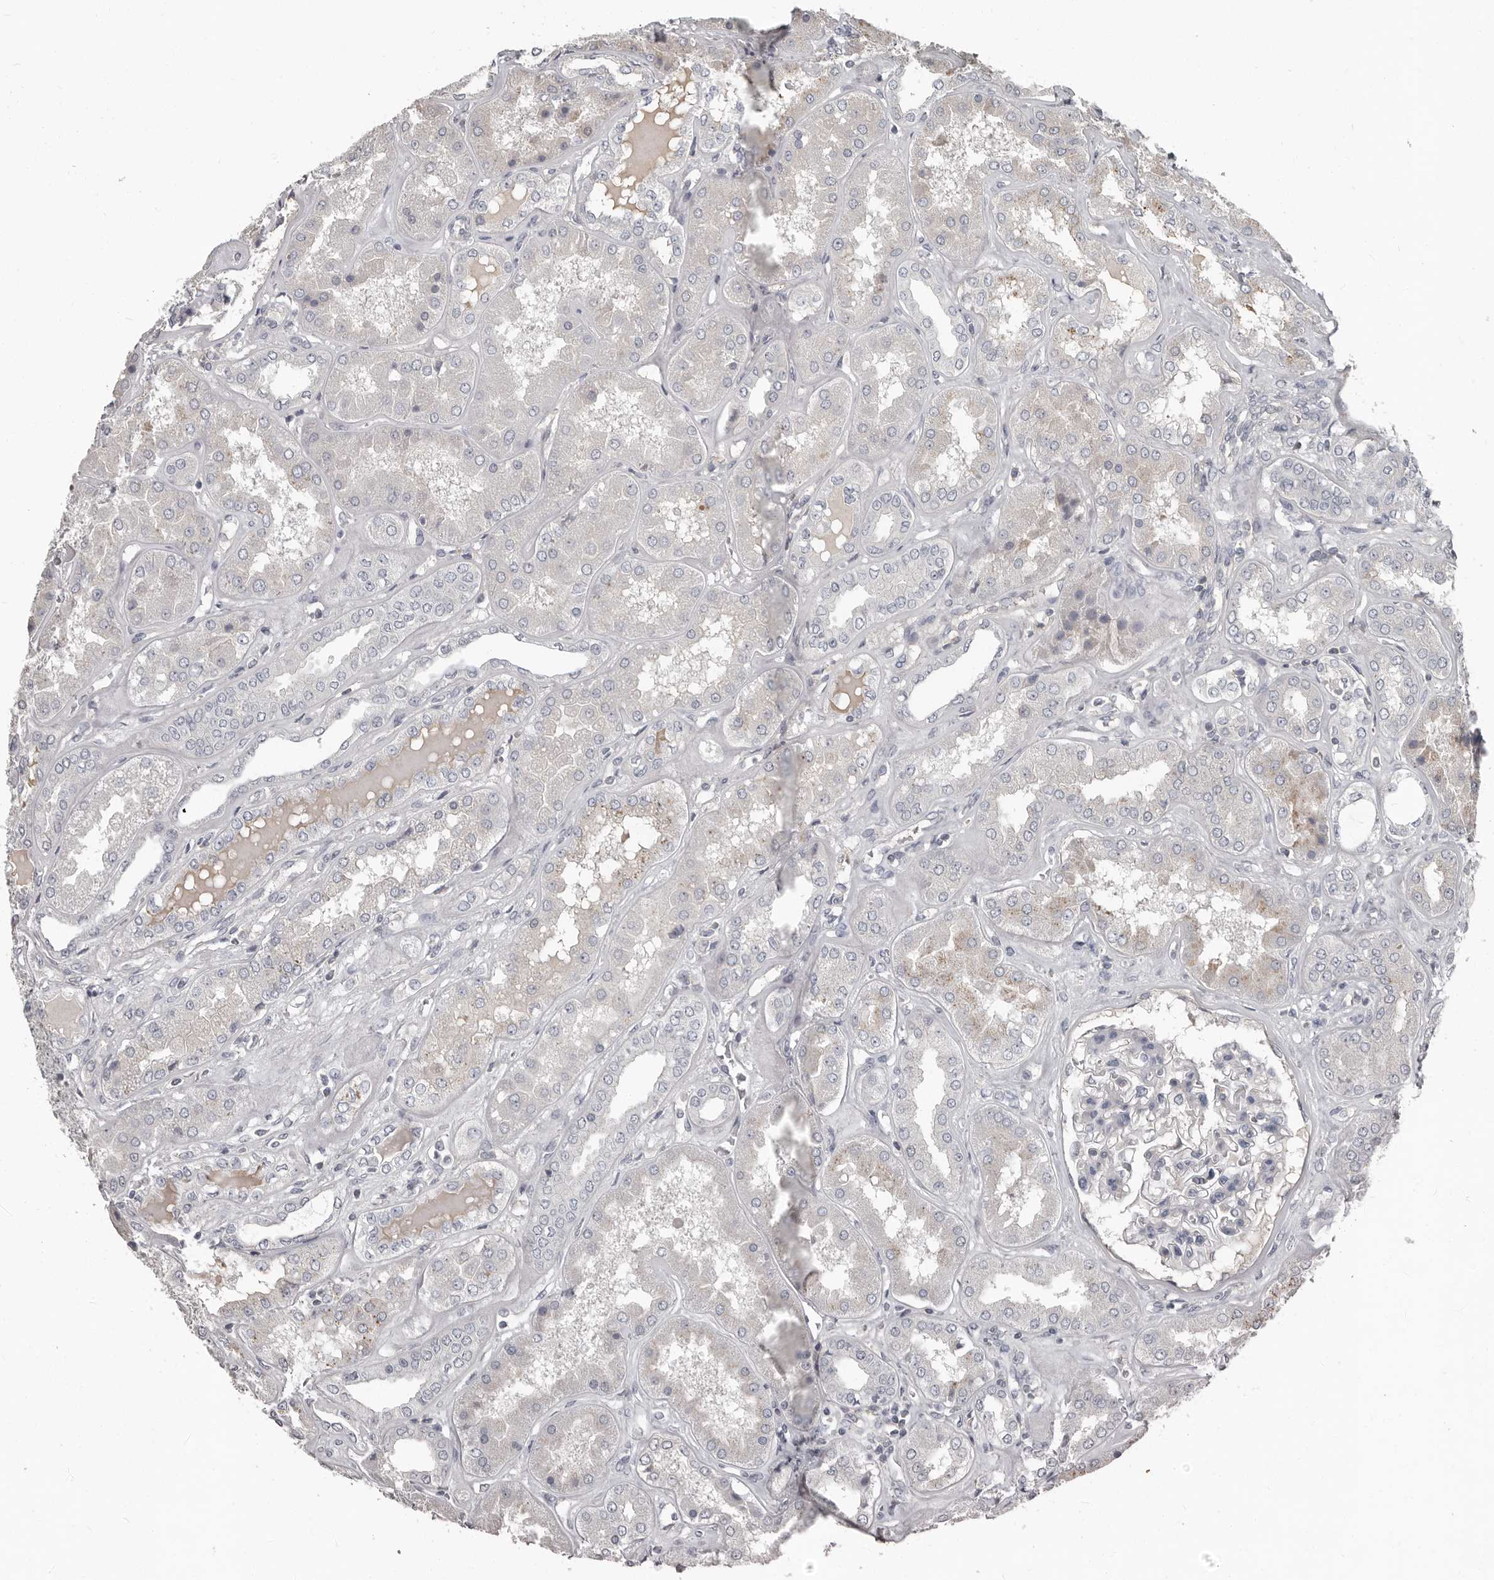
{"staining": {"intensity": "negative", "quantity": "none", "location": "none"}, "tissue": "kidney", "cell_type": "Cells in glomeruli", "image_type": "normal", "snomed": [{"axis": "morphology", "description": "Normal tissue, NOS"}, {"axis": "topography", "description": "Kidney"}], "caption": "Image shows no protein staining in cells in glomeruli of benign kidney. (IHC, brightfield microscopy, high magnification).", "gene": "CA6", "patient": {"sex": "female", "age": 56}}